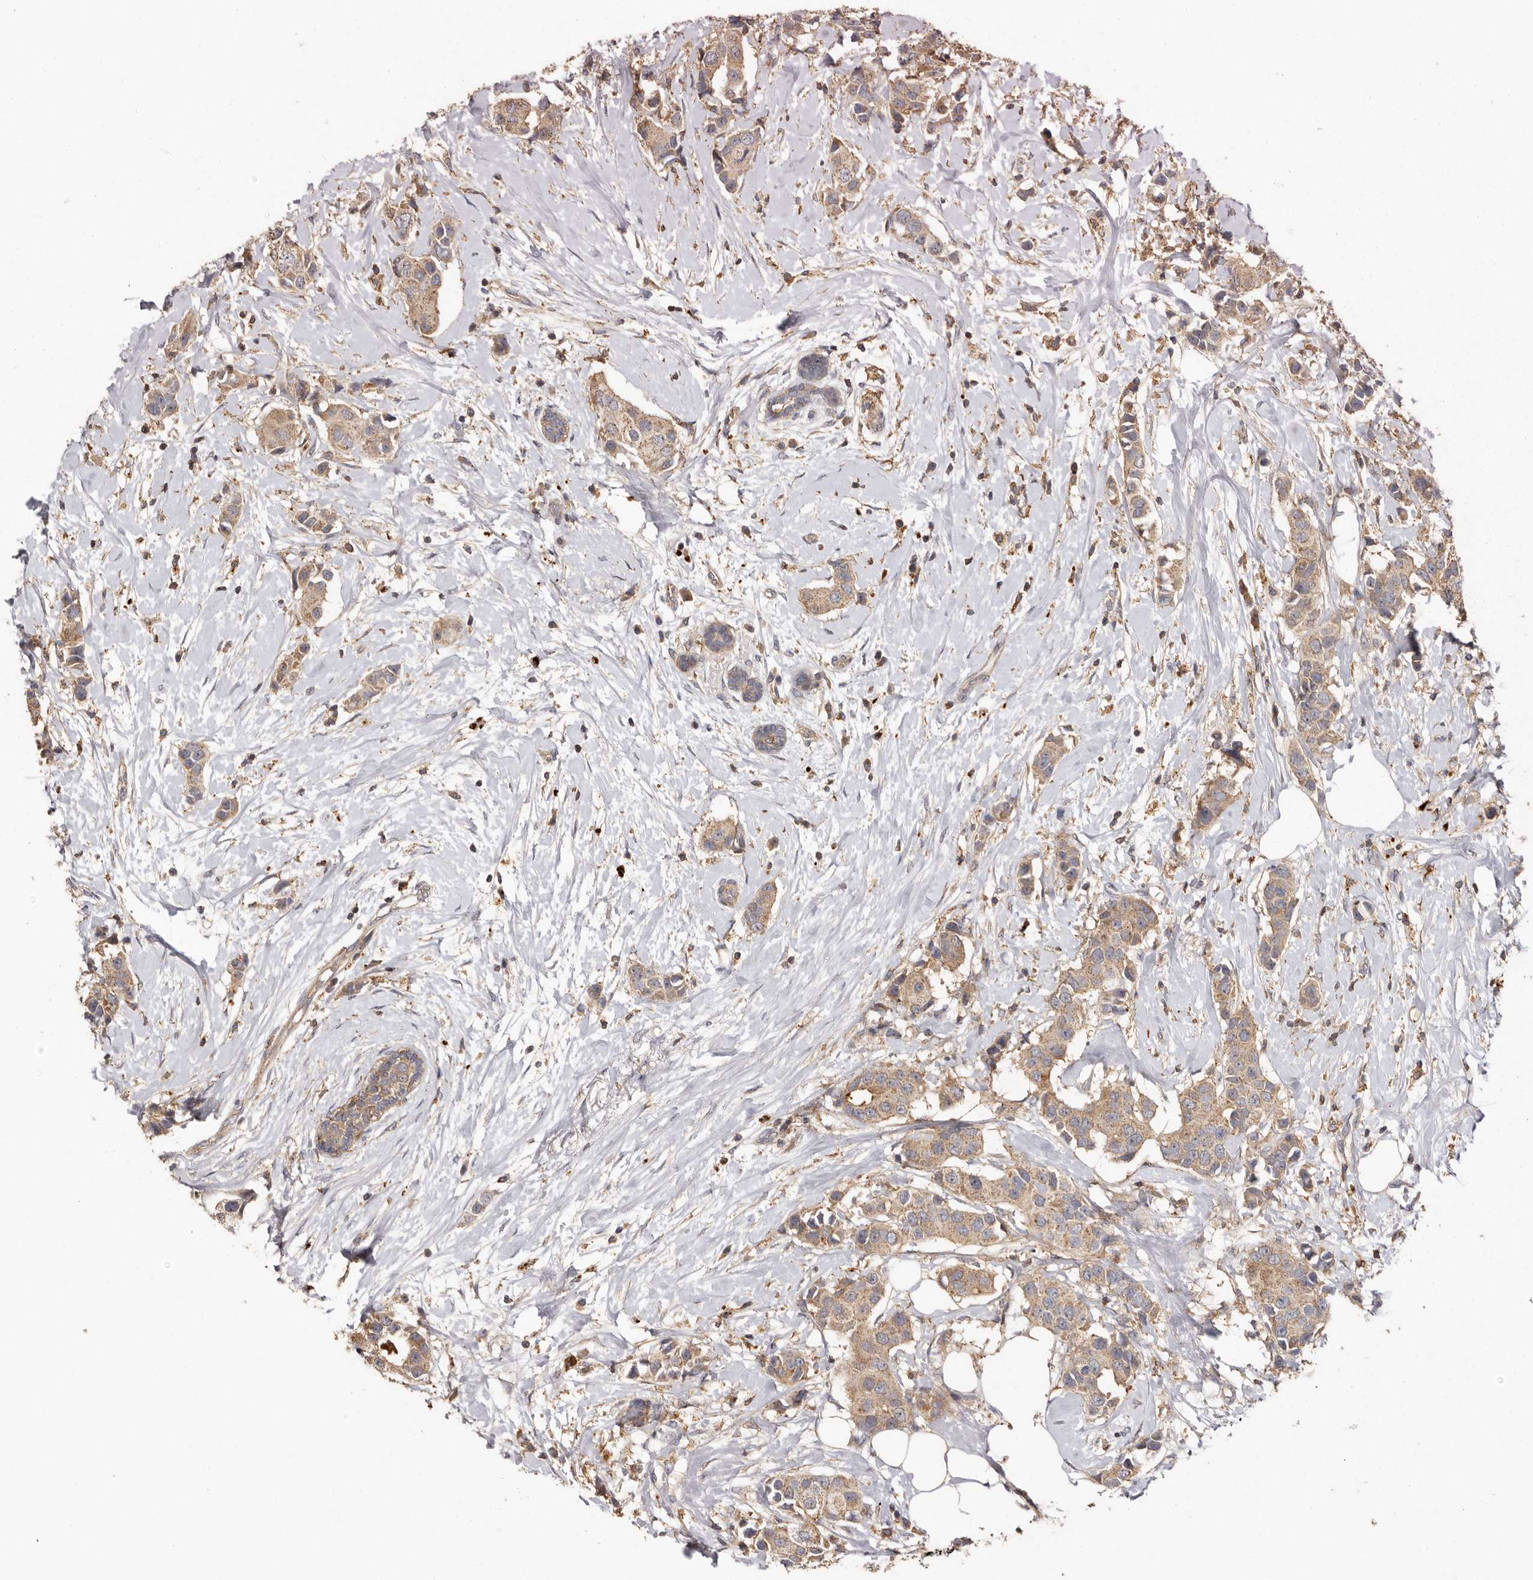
{"staining": {"intensity": "weak", "quantity": ">75%", "location": "cytoplasmic/membranous"}, "tissue": "breast cancer", "cell_type": "Tumor cells", "image_type": "cancer", "snomed": [{"axis": "morphology", "description": "Normal tissue, NOS"}, {"axis": "morphology", "description": "Duct carcinoma"}, {"axis": "topography", "description": "Breast"}], "caption": "A histopathology image of intraductal carcinoma (breast) stained for a protein demonstrates weak cytoplasmic/membranous brown staining in tumor cells.", "gene": "RWDD1", "patient": {"sex": "female", "age": 39}}